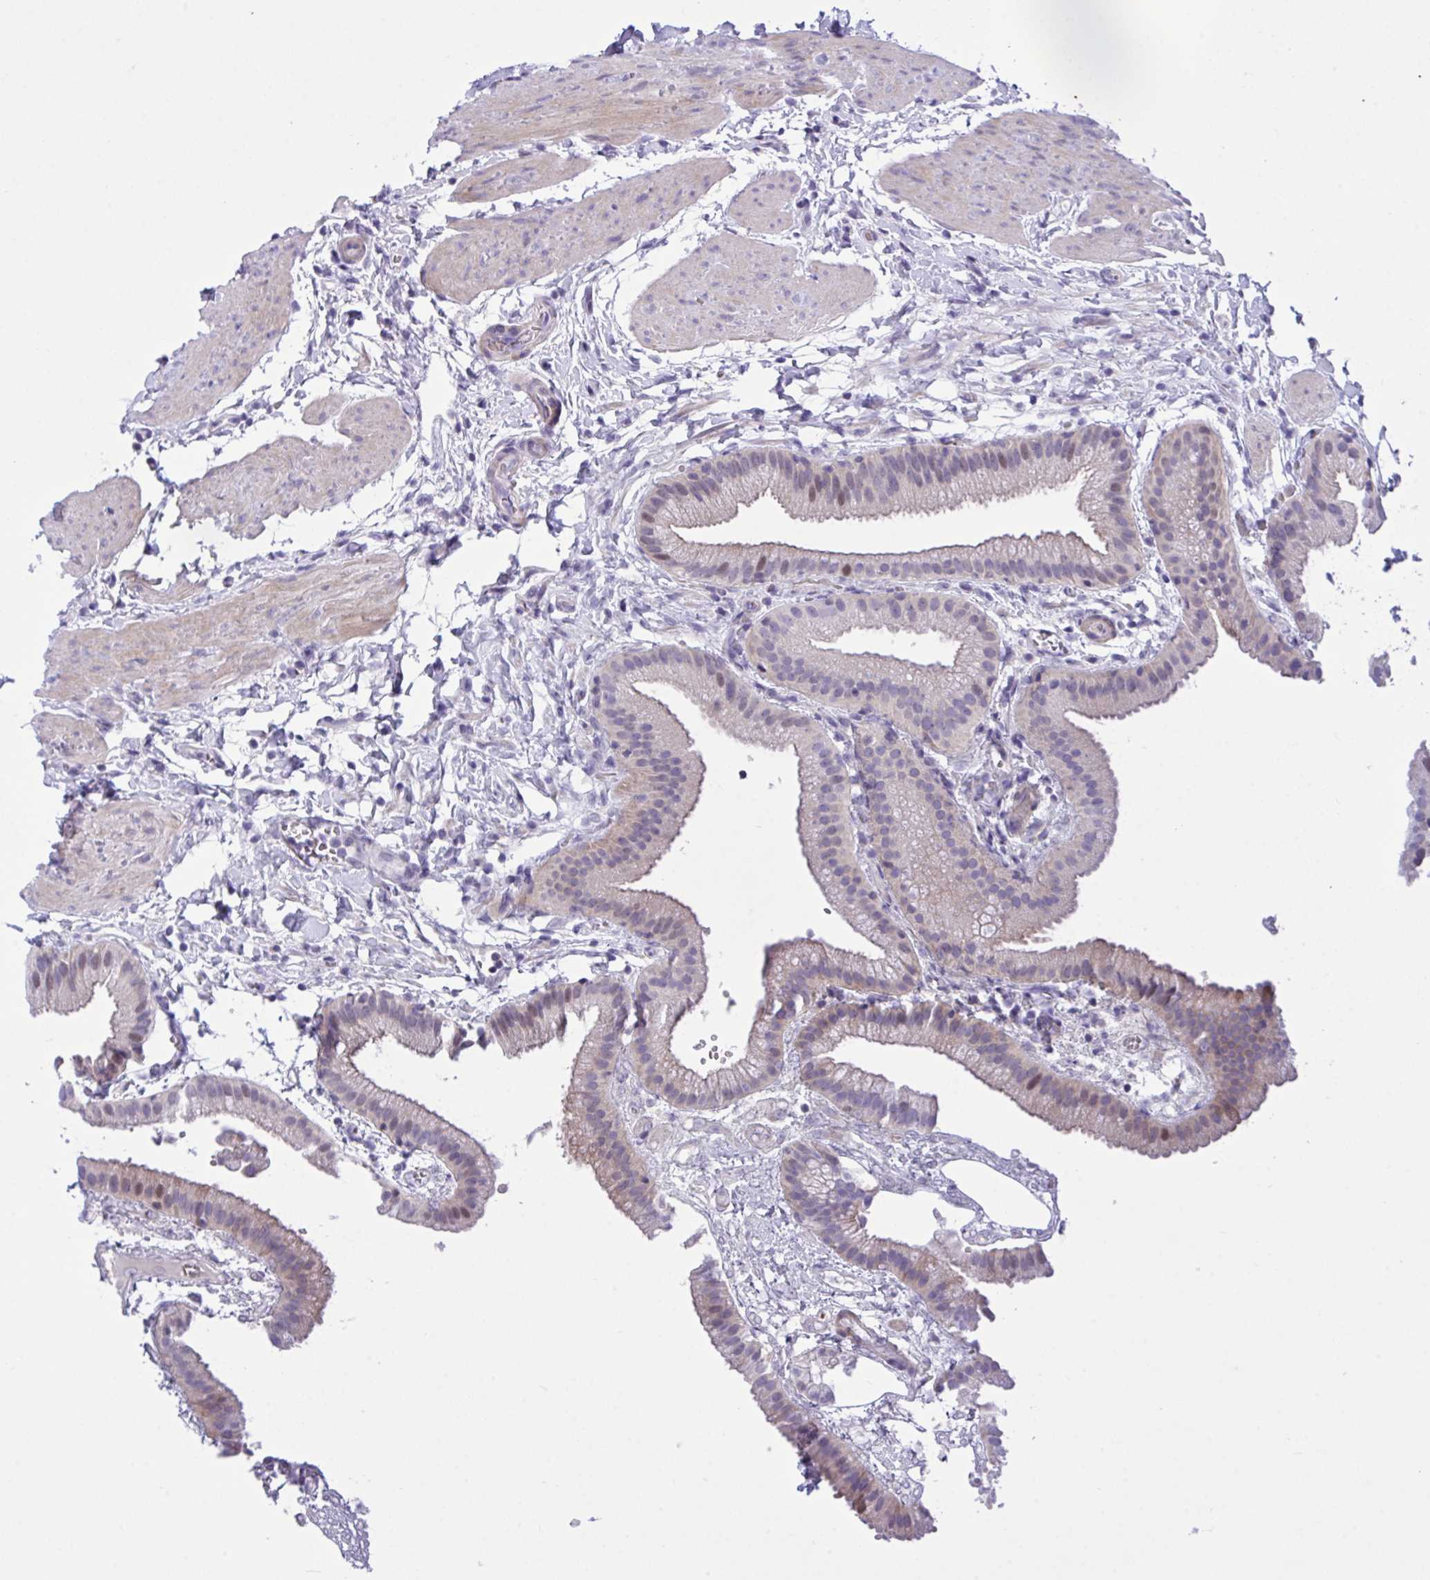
{"staining": {"intensity": "weak", "quantity": "<25%", "location": "nuclear"}, "tissue": "gallbladder", "cell_type": "Glandular cells", "image_type": "normal", "snomed": [{"axis": "morphology", "description": "Normal tissue, NOS"}, {"axis": "topography", "description": "Gallbladder"}], "caption": "The image displays no significant staining in glandular cells of gallbladder. Nuclei are stained in blue.", "gene": "WDR97", "patient": {"sex": "female", "age": 63}}